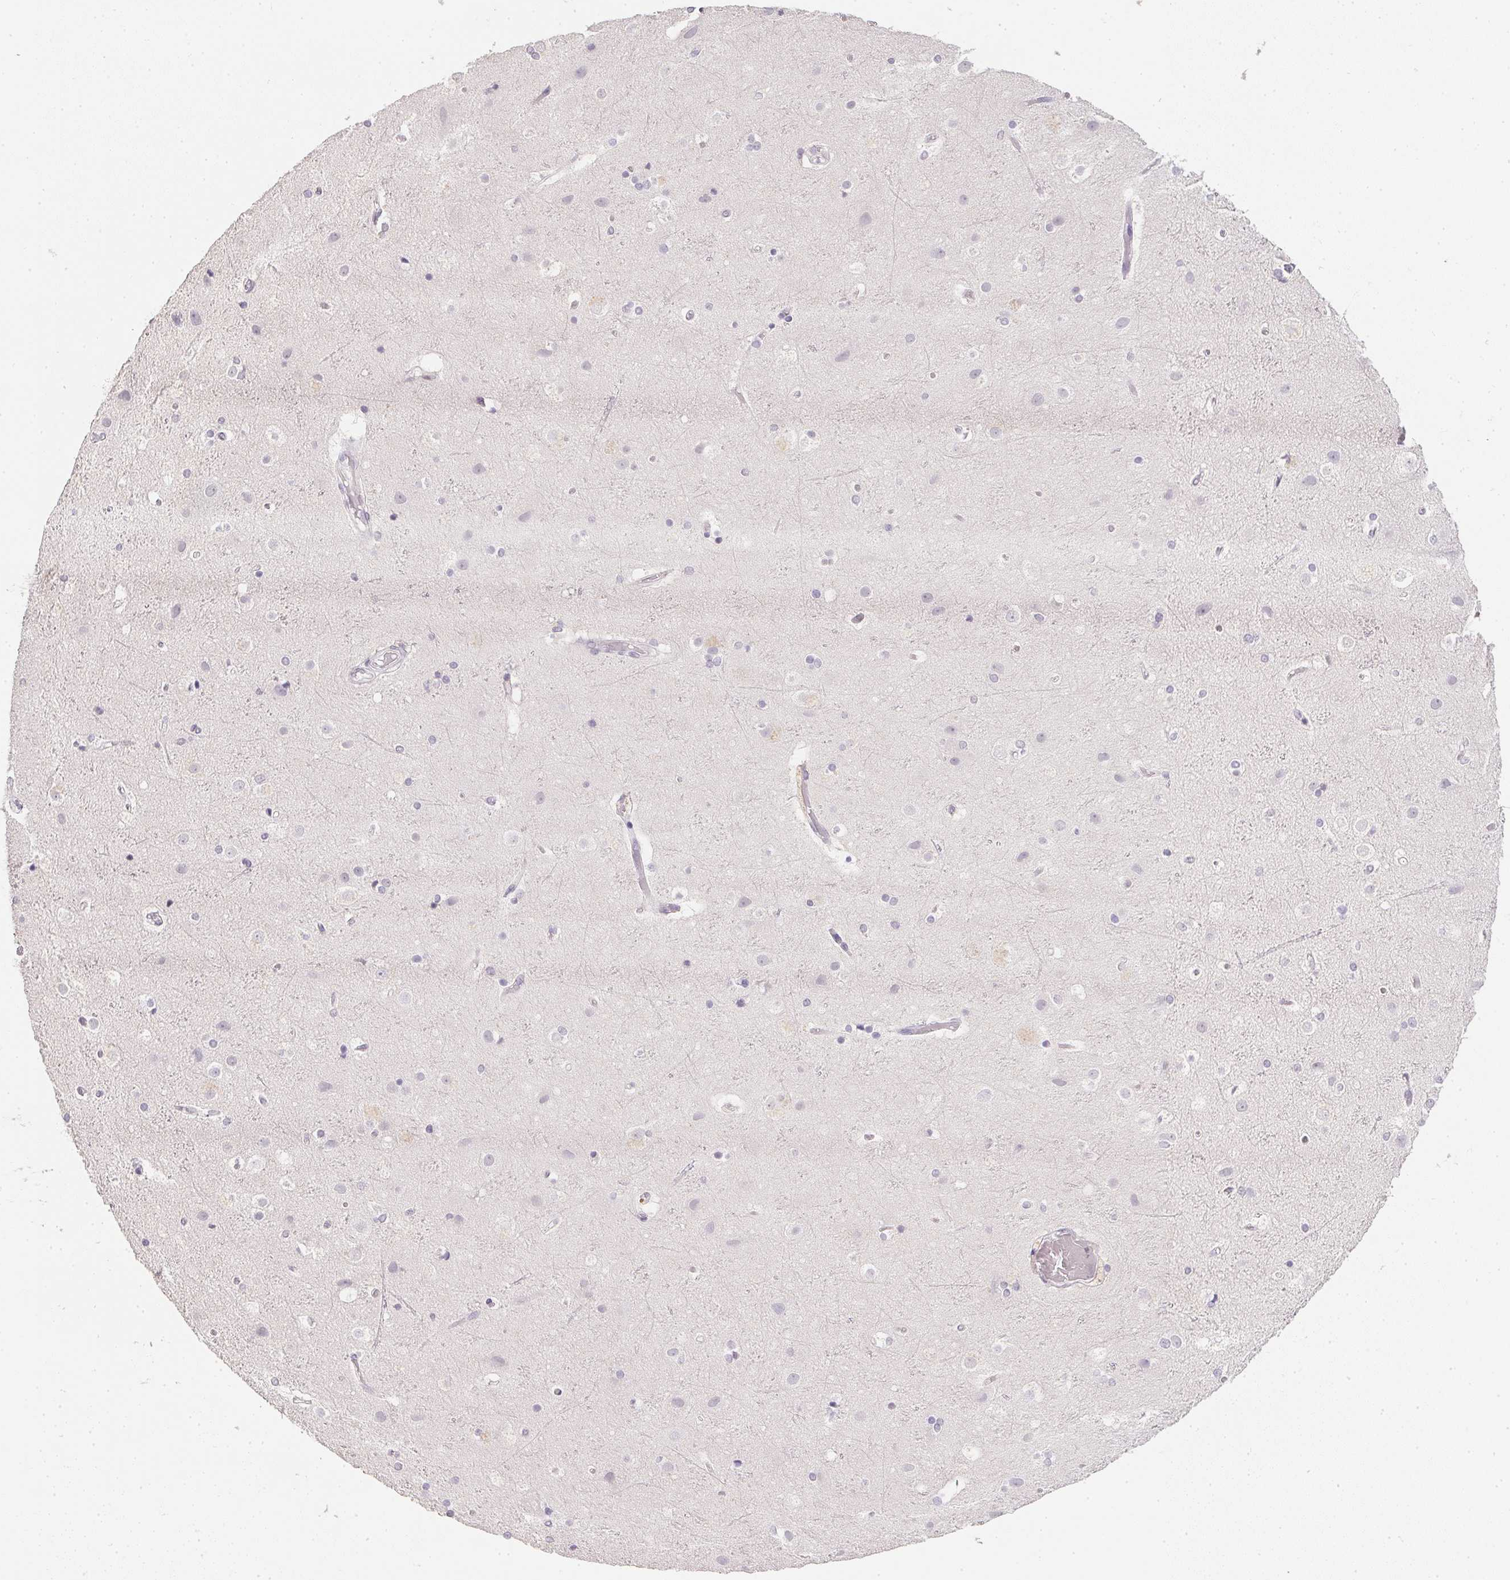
{"staining": {"intensity": "negative", "quantity": "none", "location": "none"}, "tissue": "cerebral cortex", "cell_type": "Endothelial cells", "image_type": "normal", "snomed": [{"axis": "morphology", "description": "Normal tissue, NOS"}, {"axis": "topography", "description": "Cerebral cortex"}], "caption": "Immunohistochemistry histopathology image of unremarkable cerebral cortex: cerebral cortex stained with DAB demonstrates no significant protein expression in endothelial cells. (Immunohistochemistry (ihc), brightfield microscopy, high magnification).", "gene": "PPY", "patient": {"sex": "female", "age": 52}}